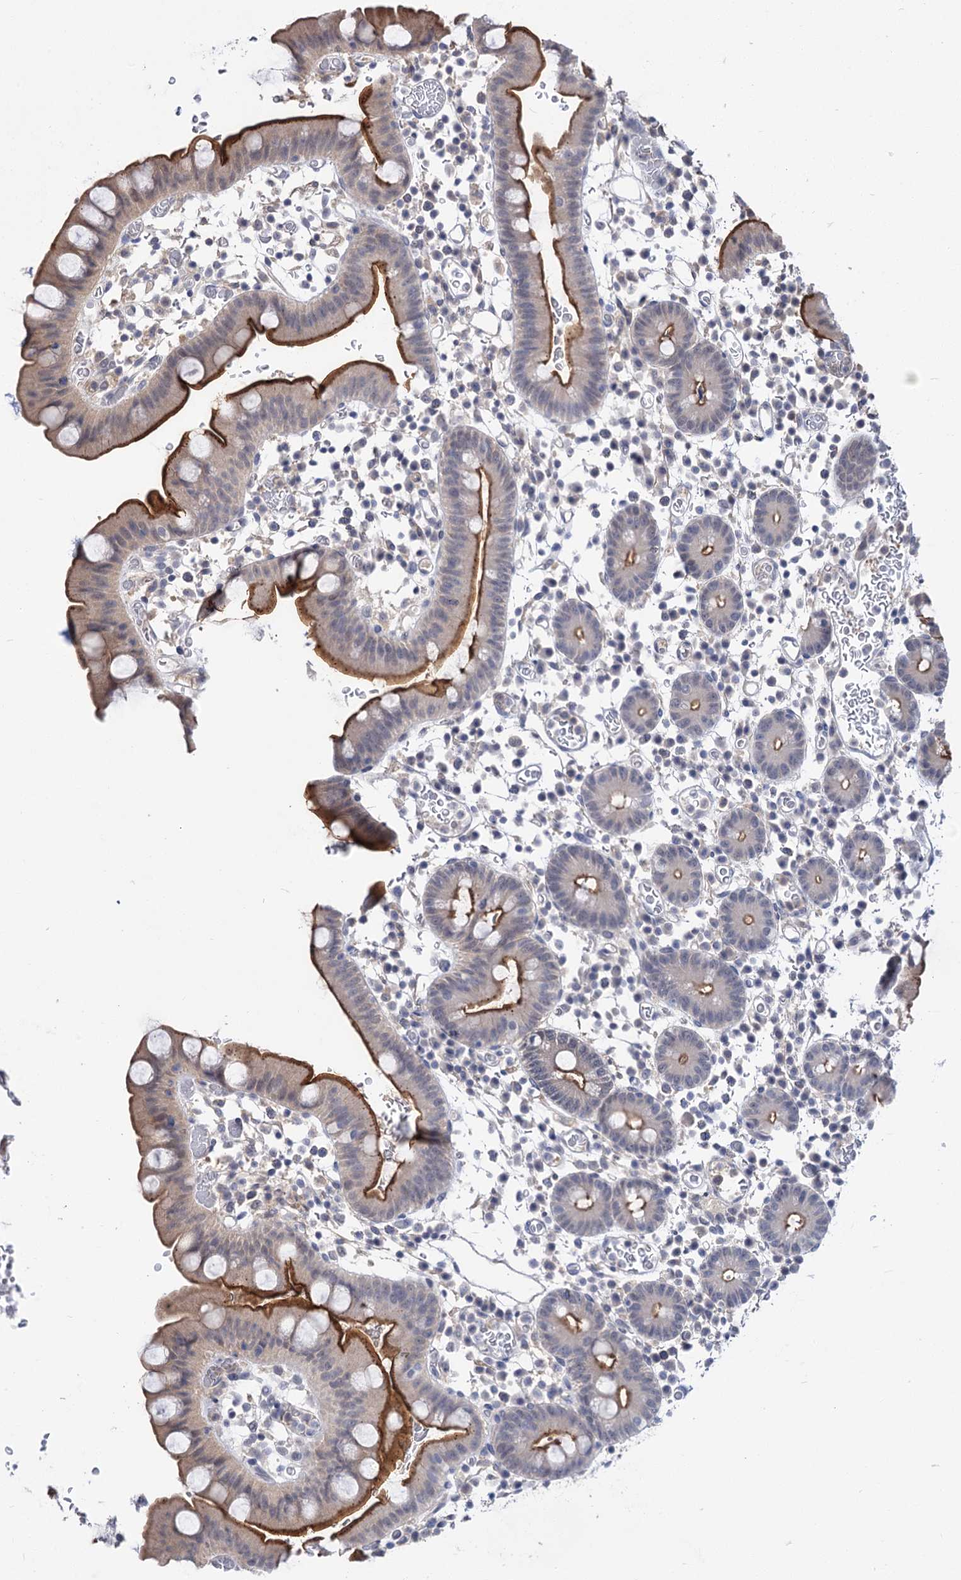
{"staining": {"intensity": "strong", "quantity": "25%-75%", "location": "cytoplasmic/membranous"}, "tissue": "small intestine", "cell_type": "Glandular cells", "image_type": "normal", "snomed": [{"axis": "morphology", "description": "Normal tissue, NOS"}, {"axis": "topography", "description": "Stomach, upper"}, {"axis": "topography", "description": "Stomach, lower"}, {"axis": "topography", "description": "Small intestine"}], "caption": "Protein expression analysis of benign human small intestine reveals strong cytoplasmic/membranous expression in about 25%-75% of glandular cells.", "gene": "NEK10", "patient": {"sex": "male", "age": 68}}